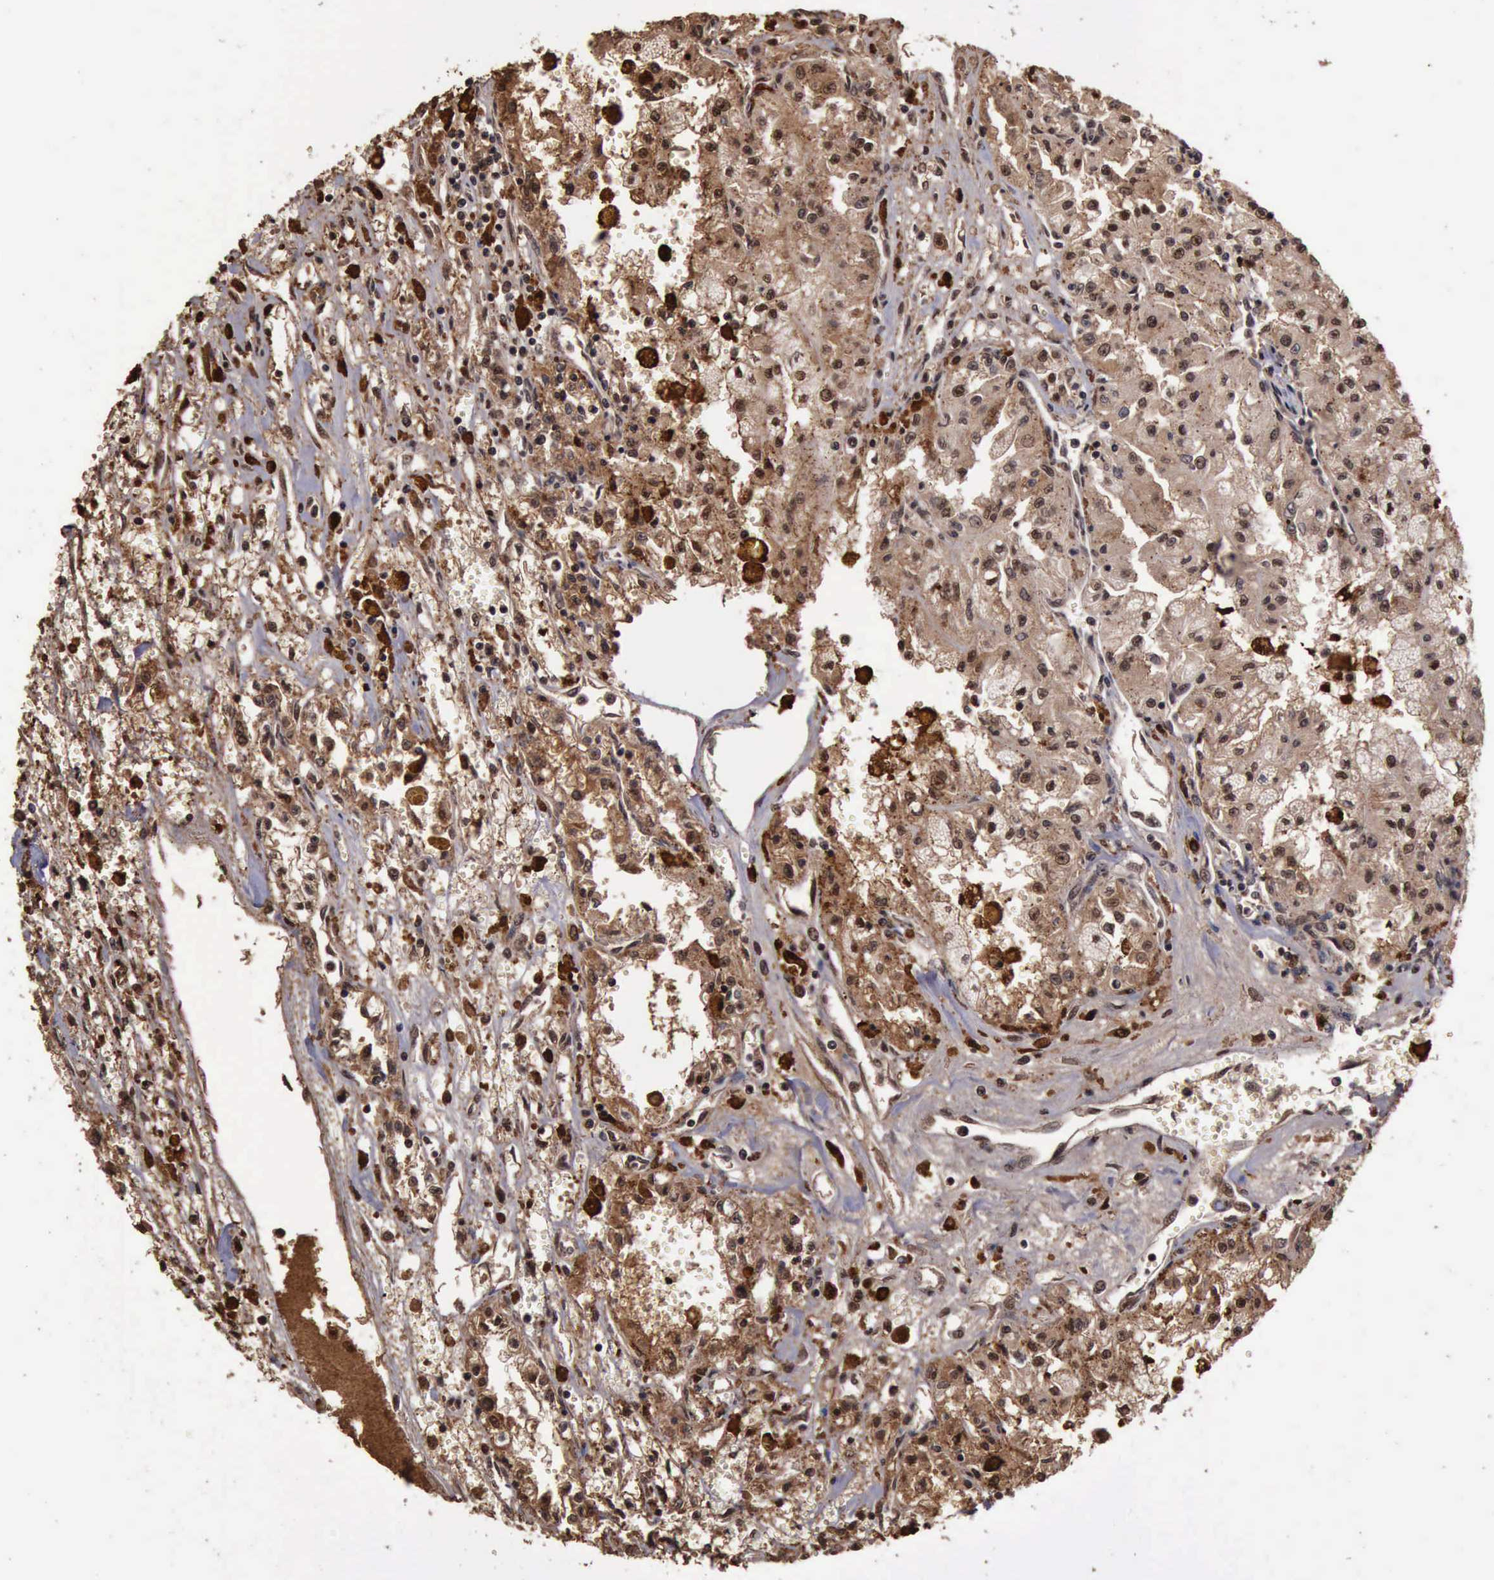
{"staining": {"intensity": "strong", "quantity": ">75%", "location": "cytoplasmic/membranous,nuclear"}, "tissue": "renal cancer", "cell_type": "Tumor cells", "image_type": "cancer", "snomed": [{"axis": "morphology", "description": "Adenocarcinoma, NOS"}, {"axis": "topography", "description": "Kidney"}], "caption": "Immunohistochemical staining of renal cancer (adenocarcinoma) displays high levels of strong cytoplasmic/membranous and nuclear protein staining in approximately >75% of tumor cells.", "gene": "TRMT2A", "patient": {"sex": "male", "age": 78}}